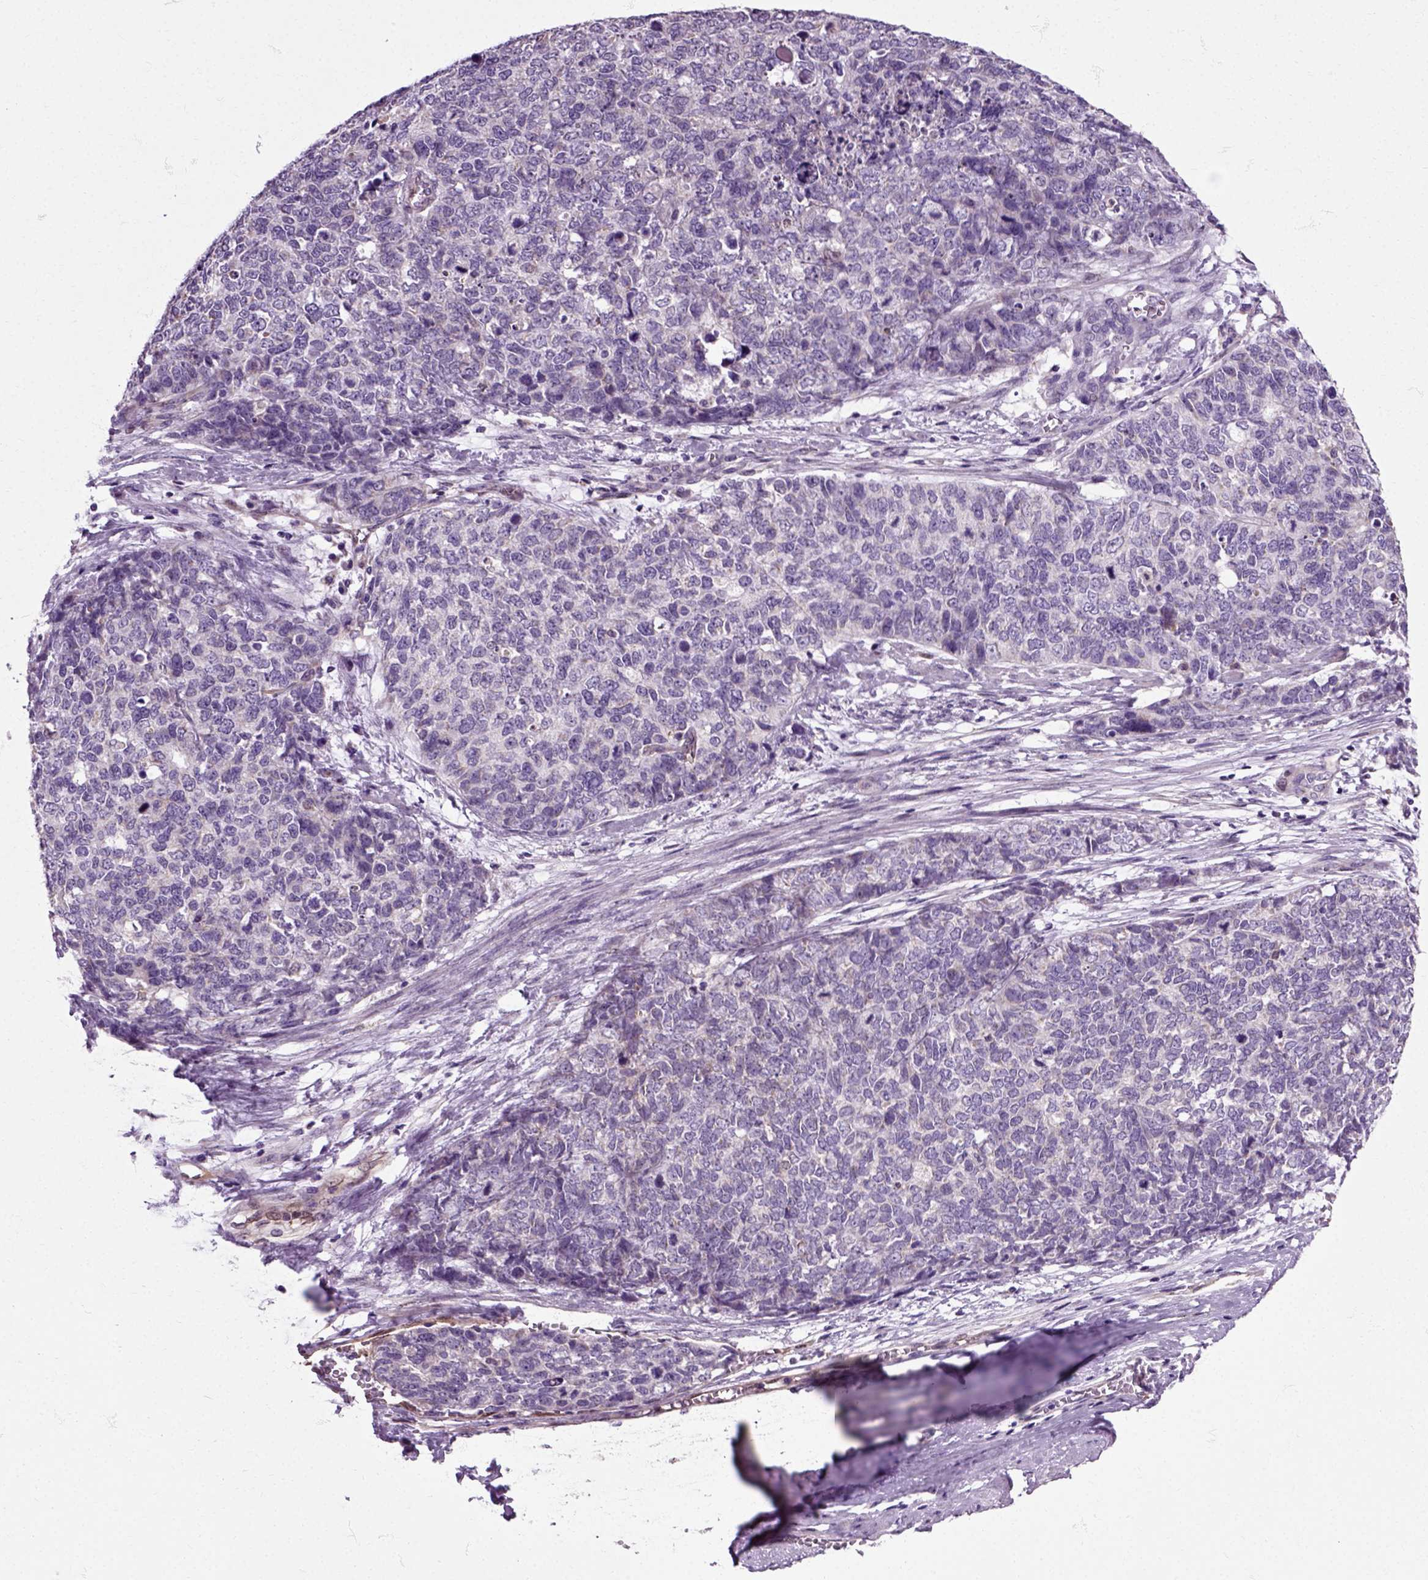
{"staining": {"intensity": "negative", "quantity": "none", "location": "none"}, "tissue": "cervical cancer", "cell_type": "Tumor cells", "image_type": "cancer", "snomed": [{"axis": "morphology", "description": "Squamous cell carcinoma, NOS"}, {"axis": "topography", "description": "Cervix"}], "caption": "A photomicrograph of cervical cancer stained for a protein displays no brown staining in tumor cells.", "gene": "HSPA2", "patient": {"sex": "female", "age": 63}}